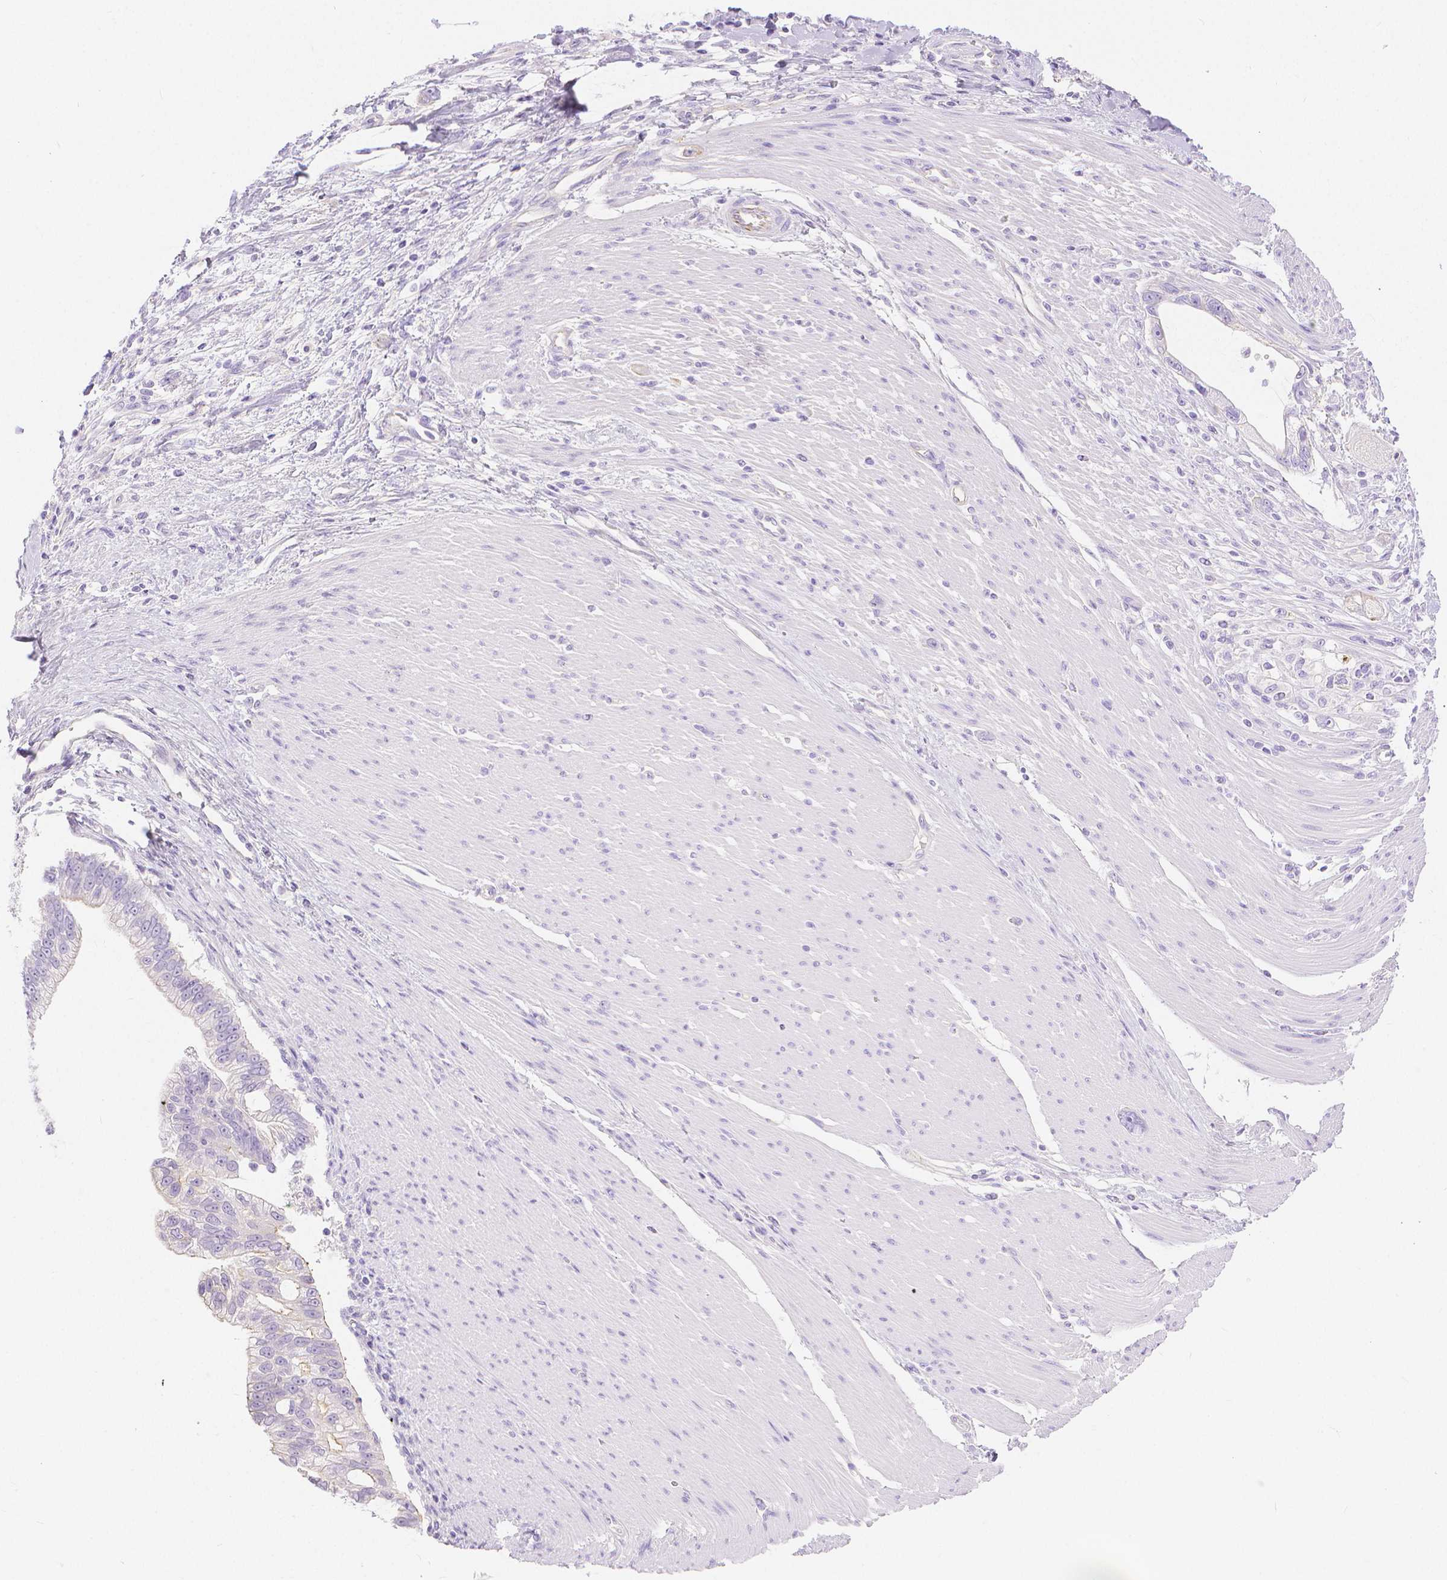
{"staining": {"intensity": "negative", "quantity": "none", "location": "none"}, "tissue": "pancreatic cancer", "cell_type": "Tumor cells", "image_type": "cancer", "snomed": [{"axis": "morphology", "description": "Adenocarcinoma, NOS"}, {"axis": "topography", "description": "Pancreas"}], "caption": "Histopathology image shows no significant protein positivity in tumor cells of pancreatic adenocarcinoma.", "gene": "SLC27A5", "patient": {"sex": "male", "age": 70}}